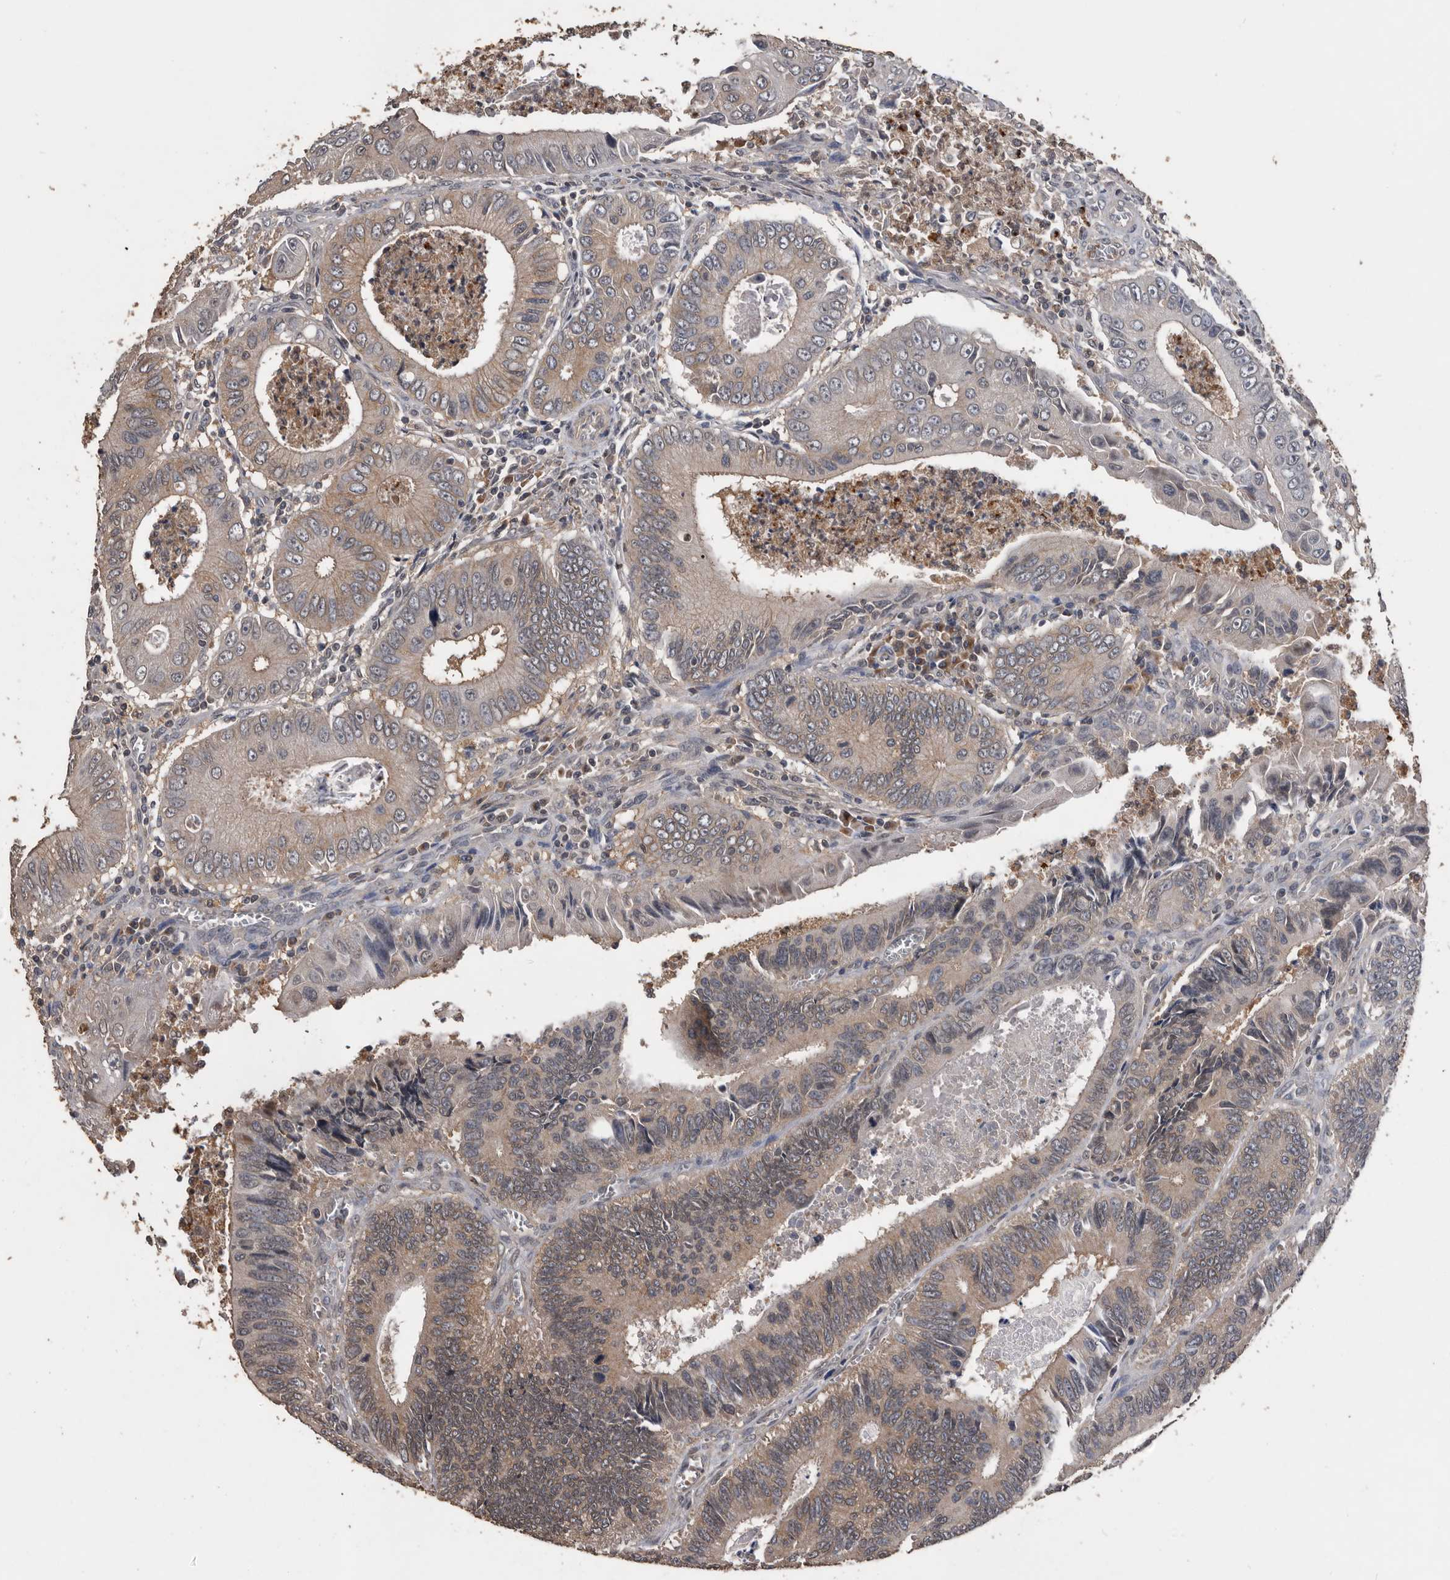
{"staining": {"intensity": "weak", "quantity": "25%-75%", "location": "cytoplasmic/membranous"}, "tissue": "colorectal cancer", "cell_type": "Tumor cells", "image_type": "cancer", "snomed": [{"axis": "morphology", "description": "Inflammation, NOS"}, {"axis": "morphology", "description": "Adenocarcinoma, NOS"}, {"axis": "topography", "description": "Colon"}], "caption": "This is an image of IHC staining of colorectal cancer, which shows weak staining in the cytoplasmic/membranous of tumor cells.", "gene": "NRBP1", "patient": {"sex": "male", "age": 72}}